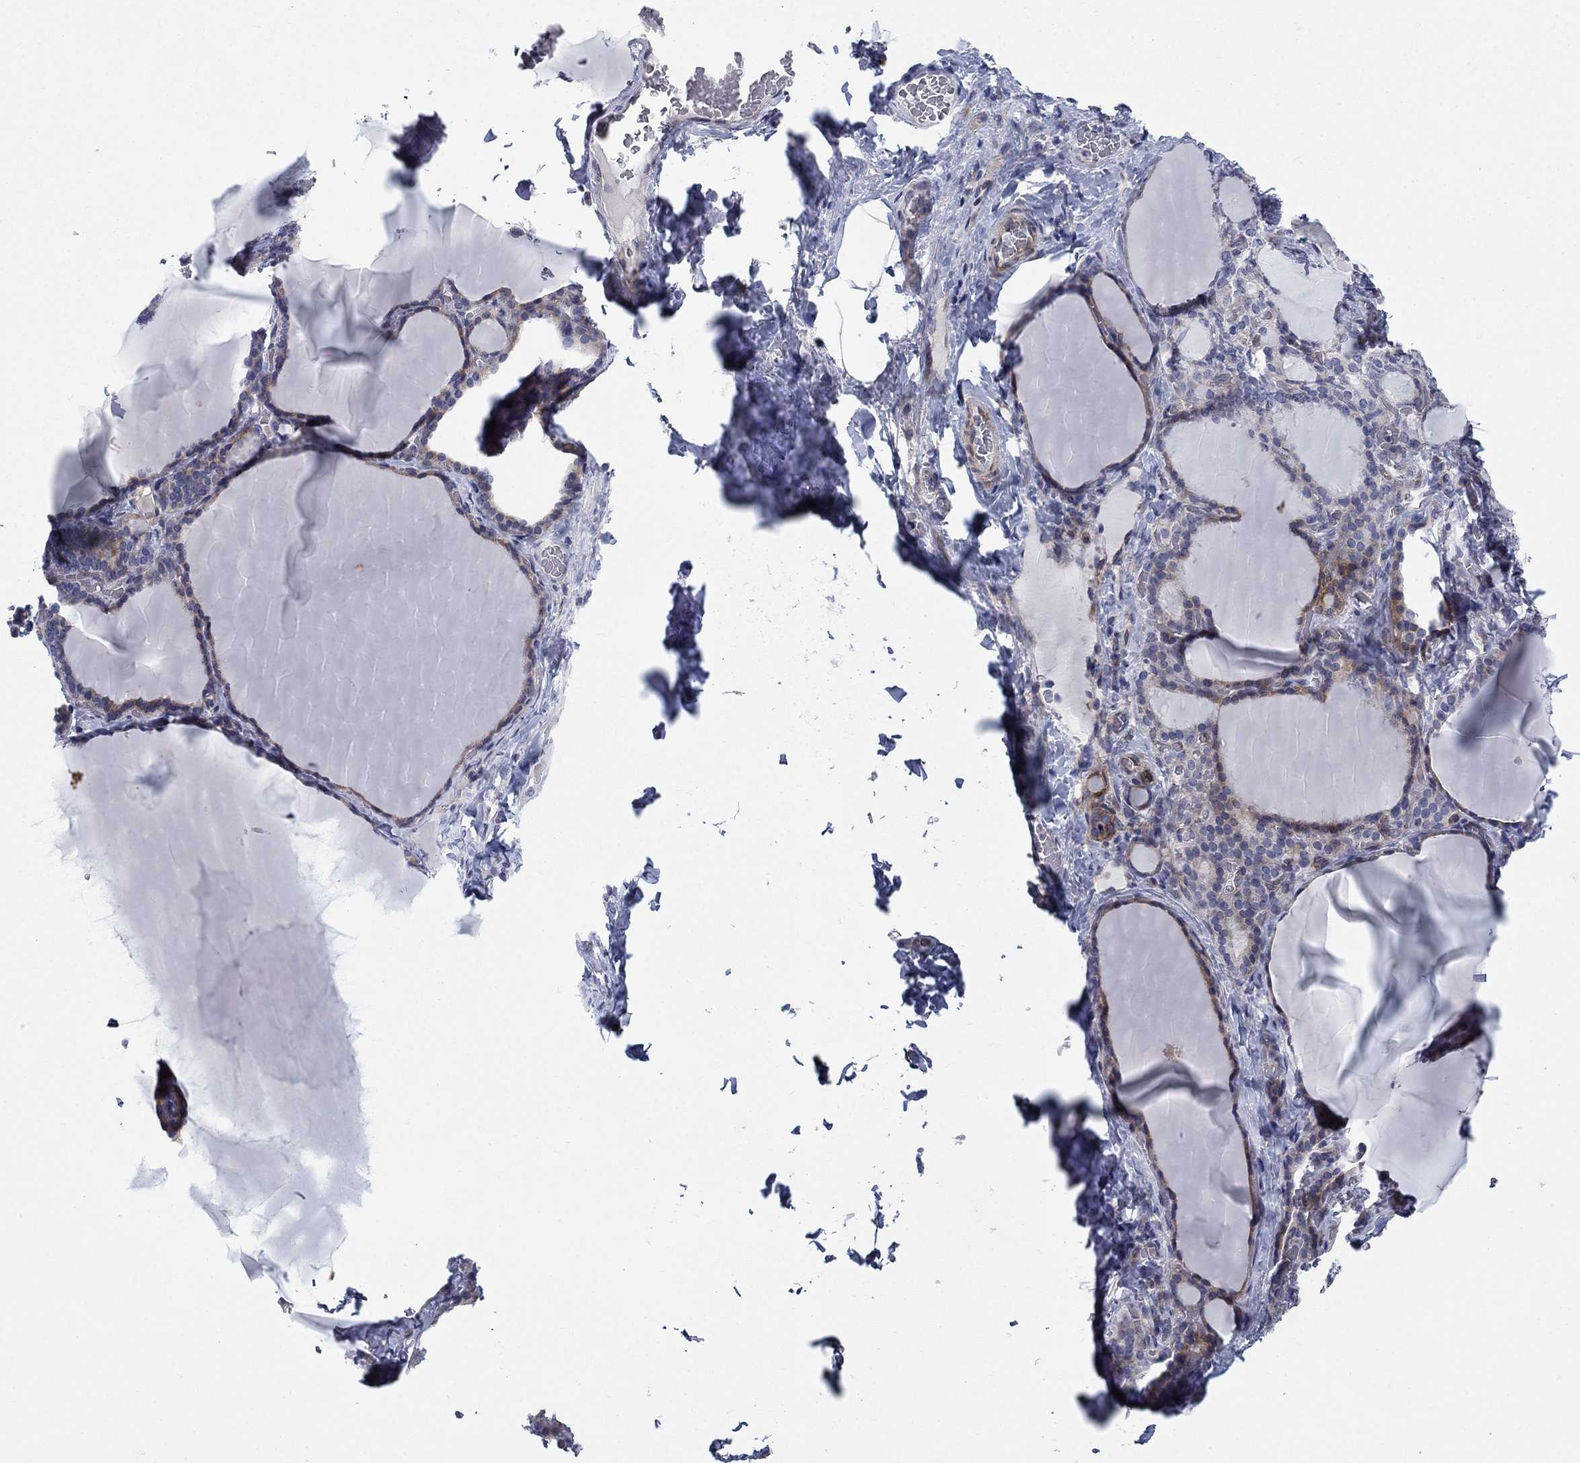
{"staining": {"intensity": "weak", "quantity": "25%-75%", "location": "cytoplasmic/membranous"}, "tissue": "thyroid gland", "cell_type": "Glandular cells", "image_type": "normal", "snomed": [{"axis": "morphology", "description": "Normal tissue, NOS"}, {"axis": "morphology", "description": "Hyperplasia, NOS"}, {"axis": "topography", "description": "Thyroid gland"}], "caption": "A low amount of weak cytoplasmic/membranous staining is identified in about 25%-75% of glandular cells in benign thyroid gland.", "gene": "FXR1", "patient": {"sex": "female", "age": 27}}